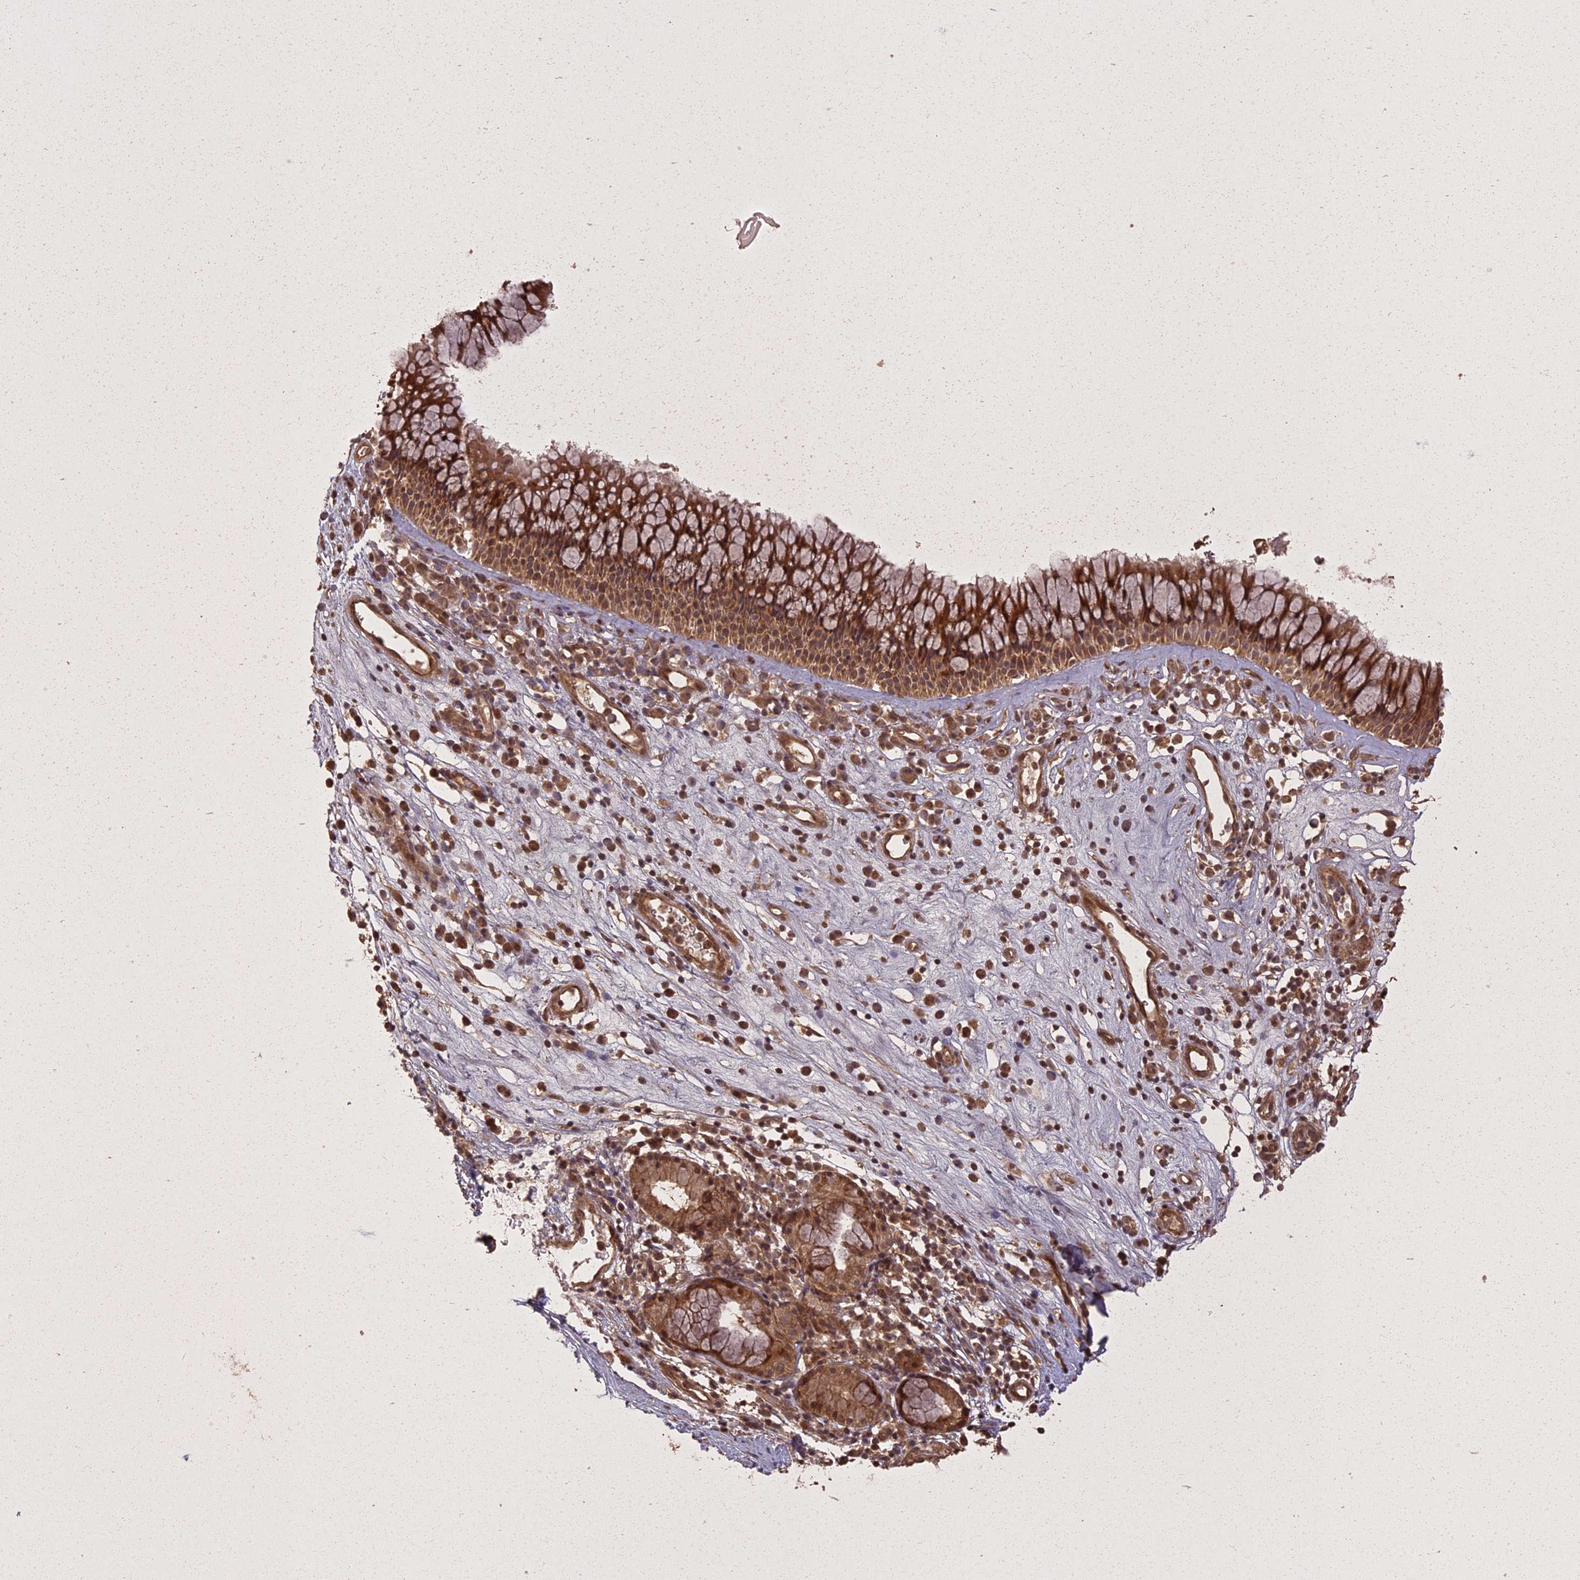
{"staining": {"intensity": "moderate", "quantity": ">75%", "location": "cytoplasmic/membranous"}, "tissue": "nasopharynx", "cell_type": "Respiratory epithelial cells", "image_type": "normal", "snomed": [{"axis": "morphology", "description": "Normal tissue, NOS"}, {"axis": "morphology", "description": "Inflammation, NOS"}, {"axis": "morphology", "description": "Malignant melanoma, Metastatic site"}, {"axis": "topography", "description": "Nasopharynx"}], "caption": "Normal nasopharynx was stained to show a protein in brown. There is medium levels of moderate cytoplasmic/membranous staining in approximately >75% of respiratory epithelial cells. (DAB (3,3'-diaminobenzidine) IHC with brightfield microscopy, high magnification).", "gene": "LIN37", "patient": {"sex": "male", "age": 70}}